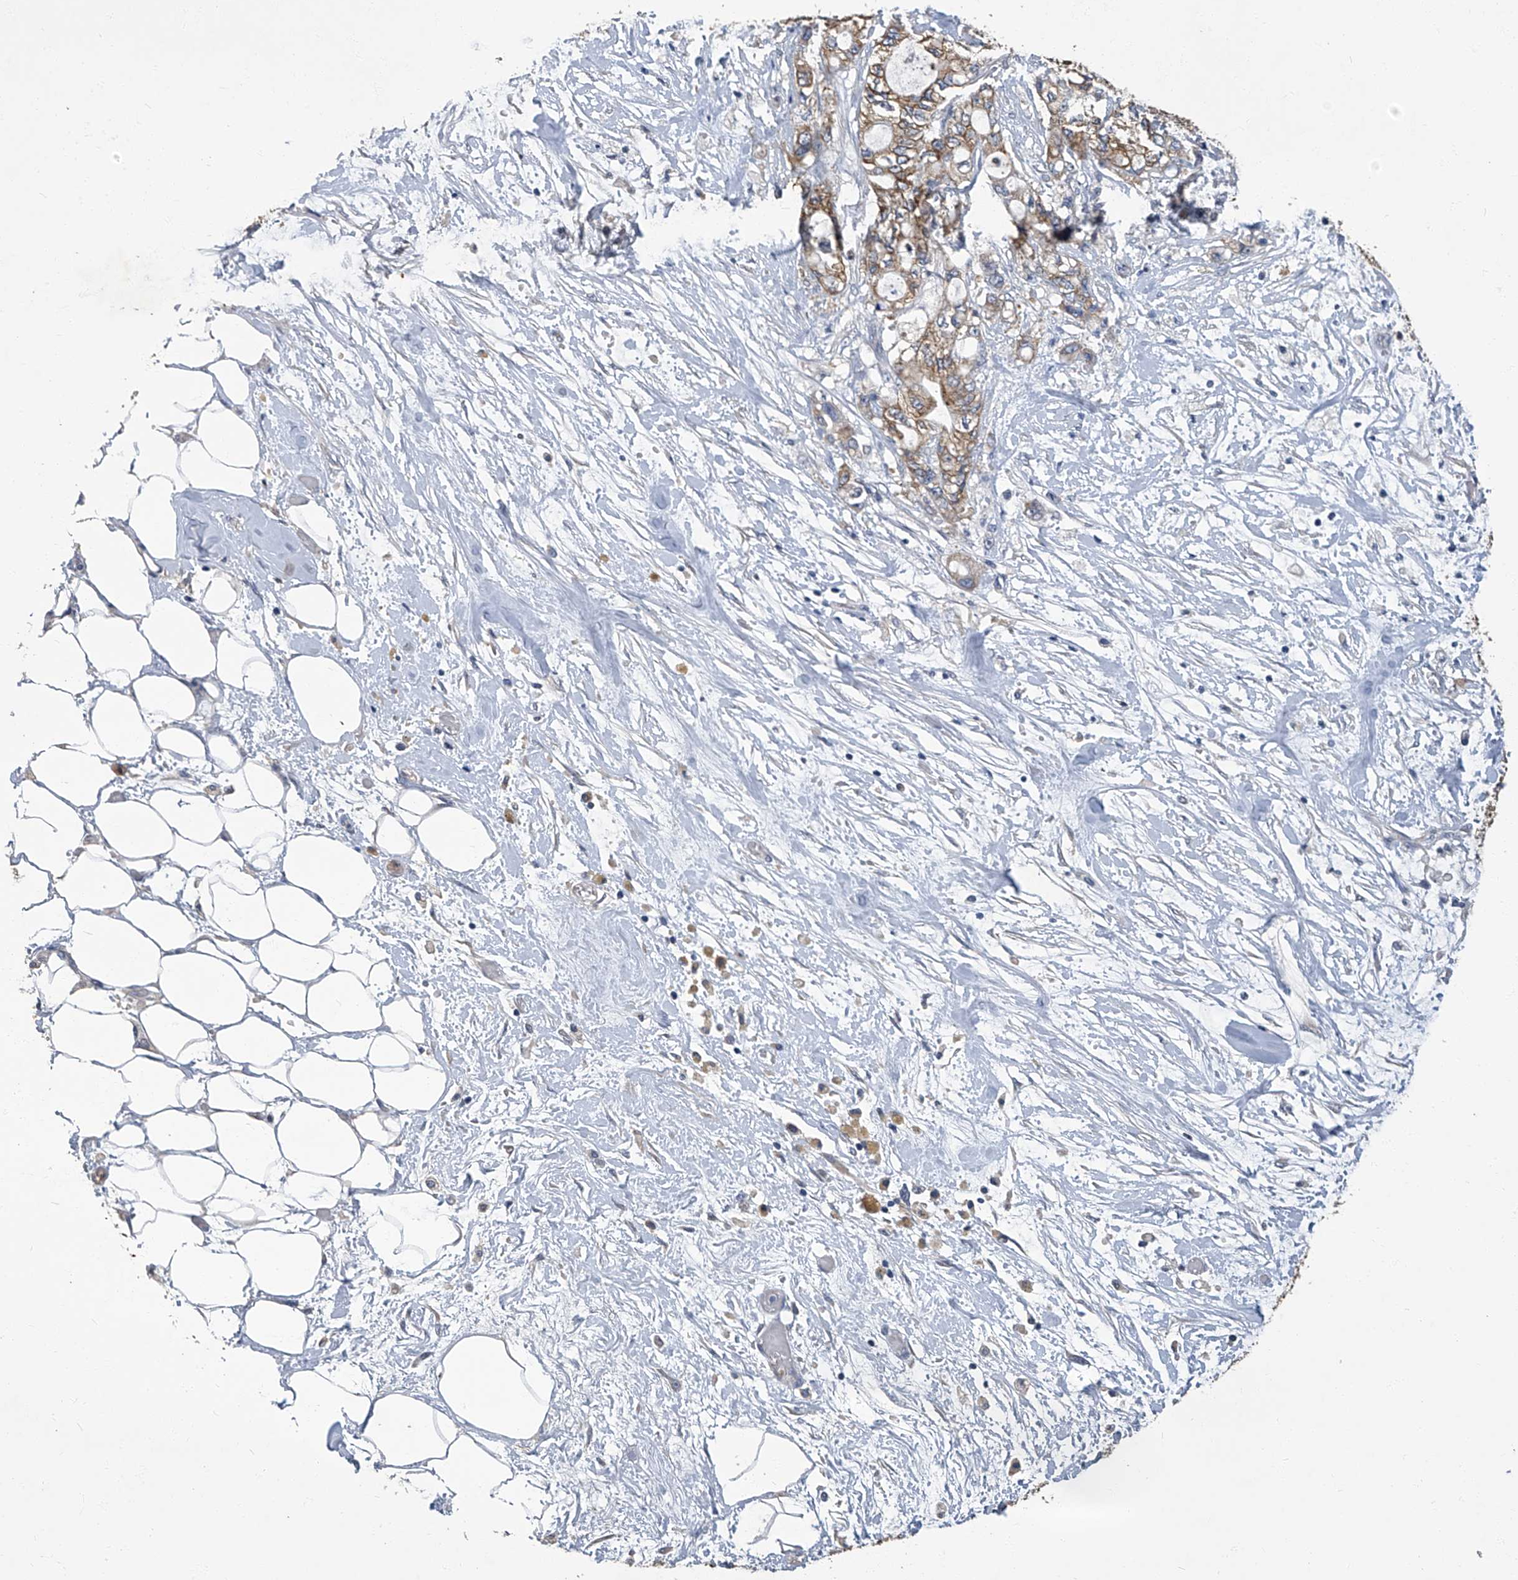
{"staining": {"intensity": "weak", "quantity": ">75%", "location": "cytoplasmic/membranous"}, "tissue": "pancreatic cancer", "cell_type": "Tumor cells", "image_type": "cancer", "snomed": [{"axis": "morphology", "description": "Adenocarcinoma, NOS"}, {"axis": "topography", "description": "Pancreas"}], "caption": "About >75% of tumor cells in pancreatic adenocarcinoma reveal weak cytoplasmic/membranous protein staining as visualized by brown immunohistochemical staining.", "gene": "TGFBR1", "patient": {"sex": "male", "age": 79}}